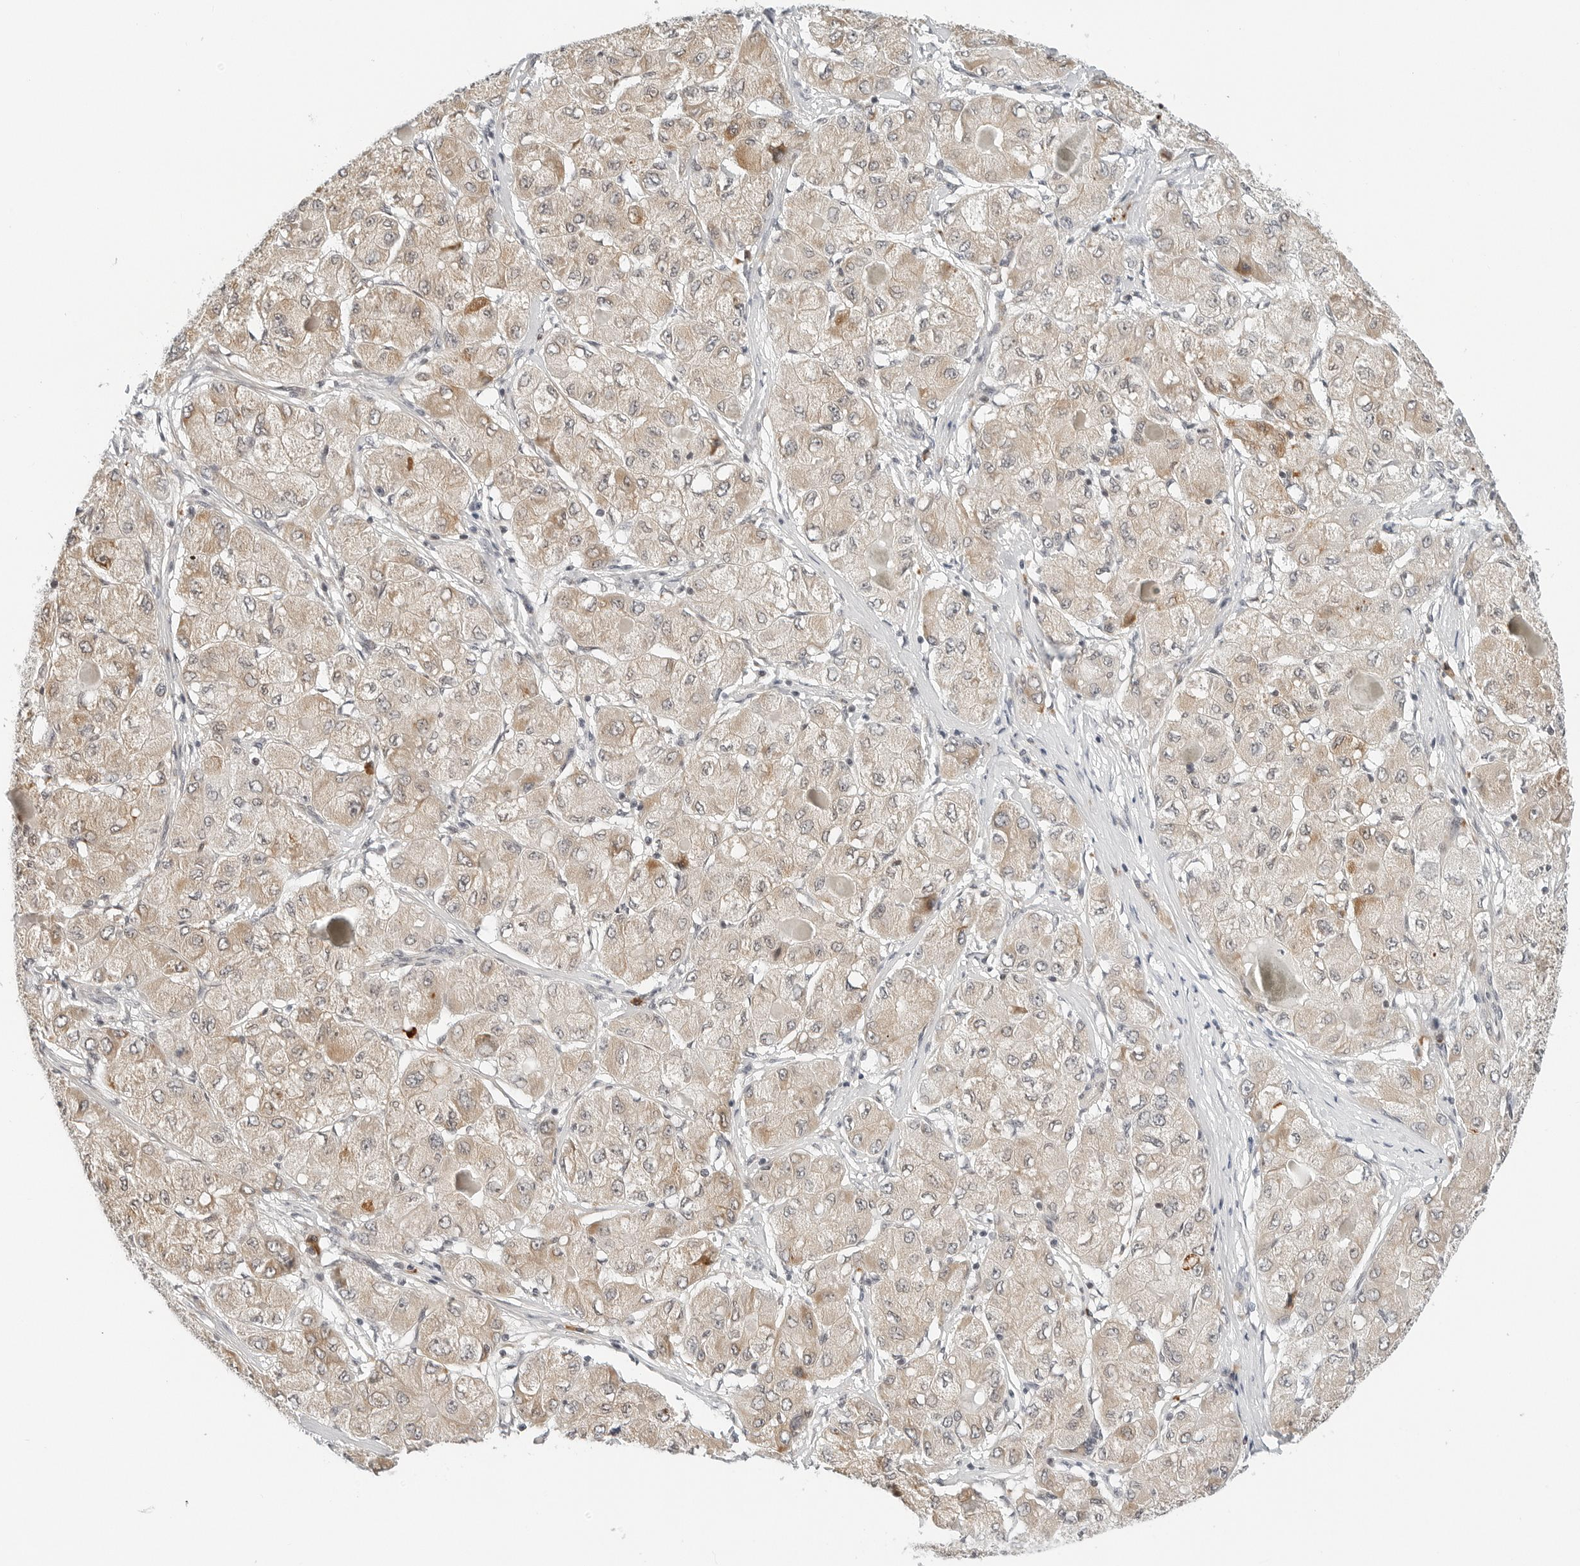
{"staining": {"intensity": "weak", "quantity": "<25%", "location": "cytoplasmic/membranous"}, "tissue": "liver cancer", "cell_type": "Tumor cells", "image_type": "cancer", "snomed": [{"axis": "morphology", "description": "Carcinoma, Hepatocellular, NOS"}, {"axis": "topography", "description": "Liver"}], "caption": "The photomicrograph demonstrates no significant positivity in tumor cells of liver cancer.", "gene": "PARP10", "patient": {"sex": "male", "age": 80}}